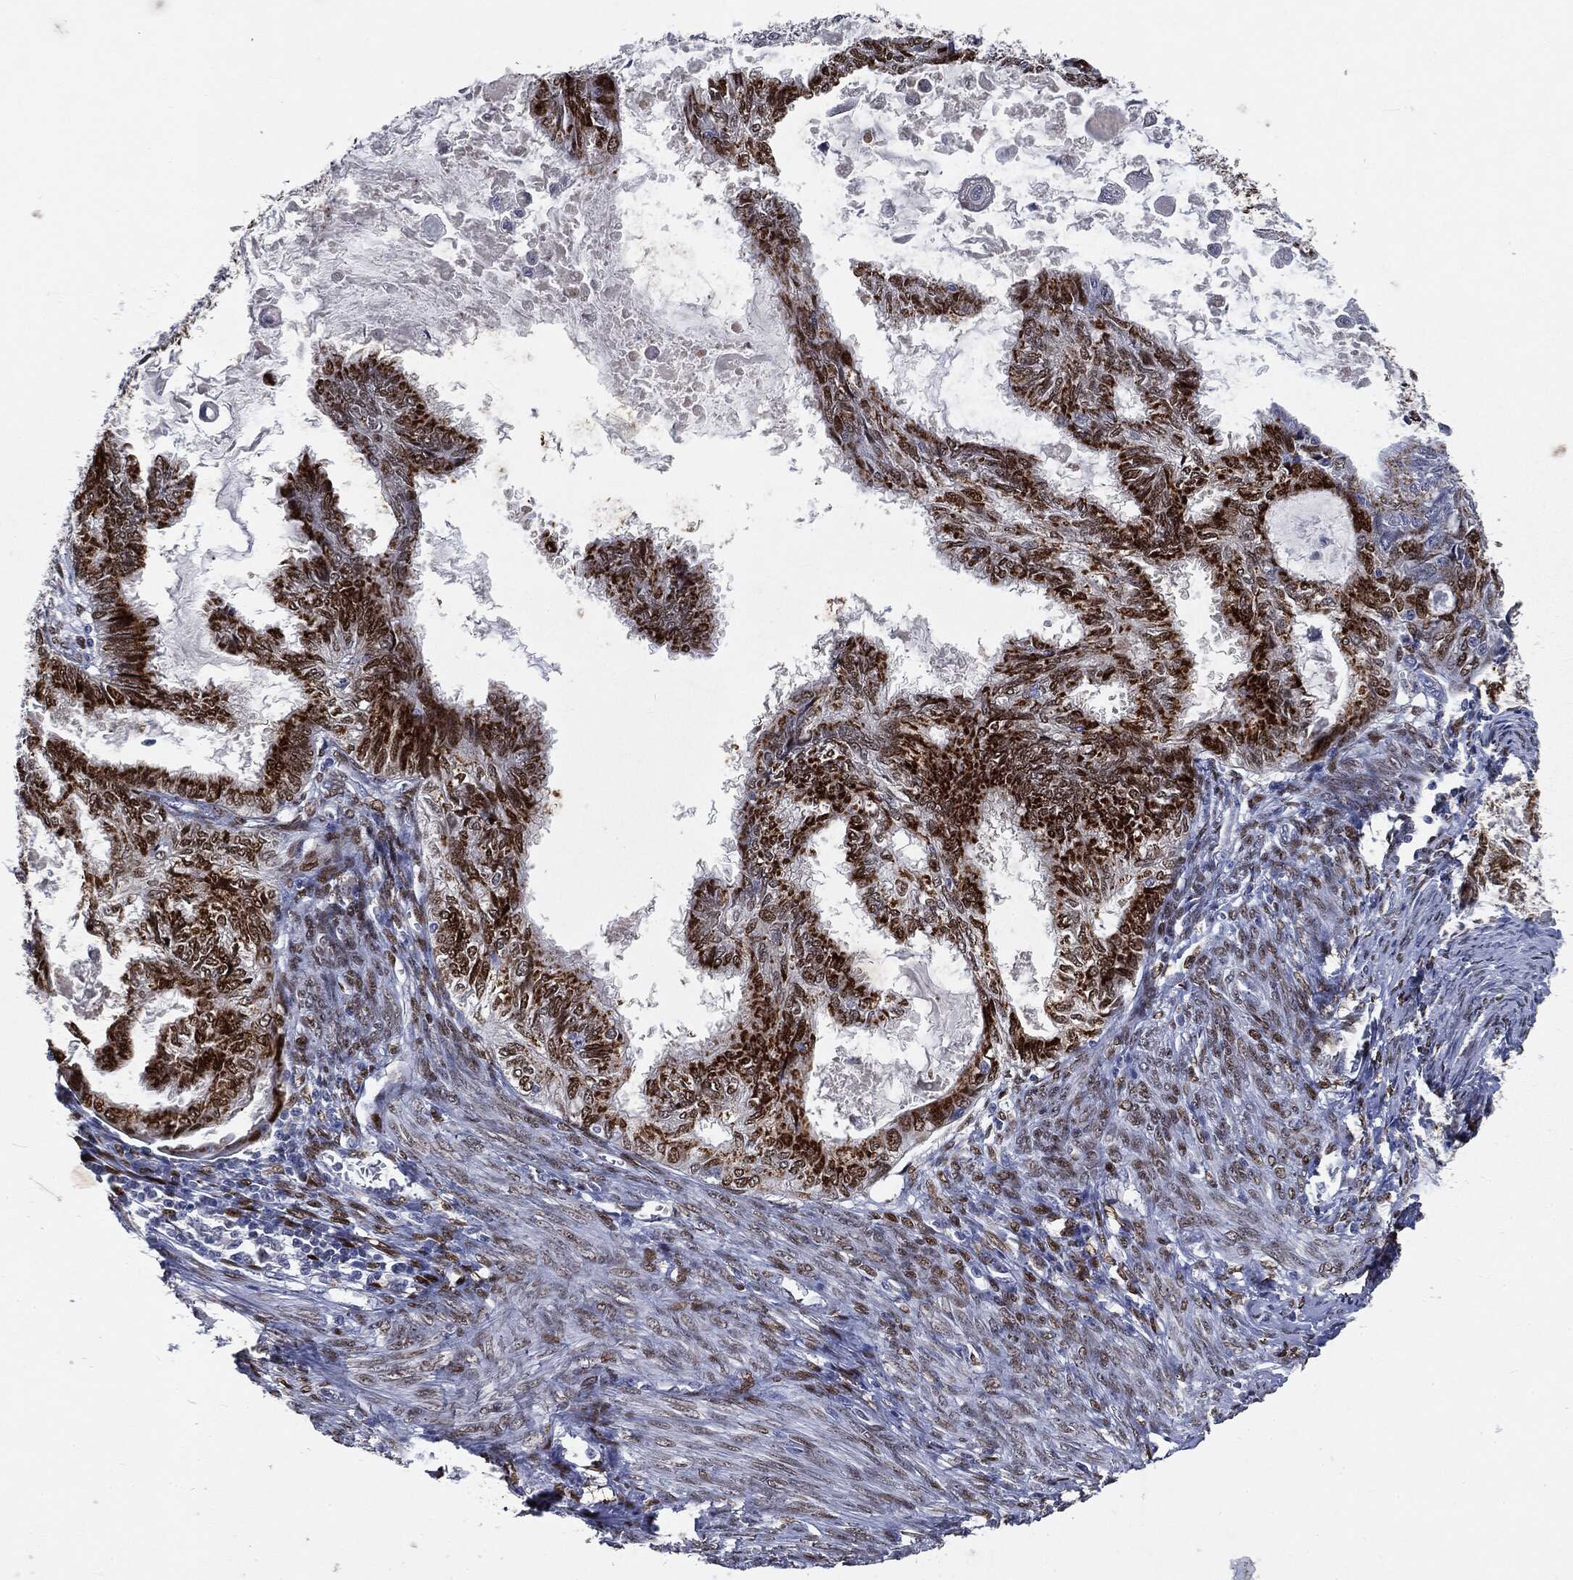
{"staining": {"intensity": "strong", "quantity": ">75%", "location": "cytoplasmic/membranous"}, "tissue": "endometrial cancer", "cell_type": "Tumor cells", "image_type": "cancer", "snomed": [{"axis": "morphology", "description": "Adenocarcinoma, NOS"}, {"axis": "topography", "description": "Endometrium"}], "caption": "IHC histopathology image of human endometrial adenocarcinoma stained for a protein (brown), which shows high levels of strong cytoplasmic/membranous staining in about >75% of tumor cells.", "gene": "CASD1", "patient": {"sex": "female", "age": 86}}